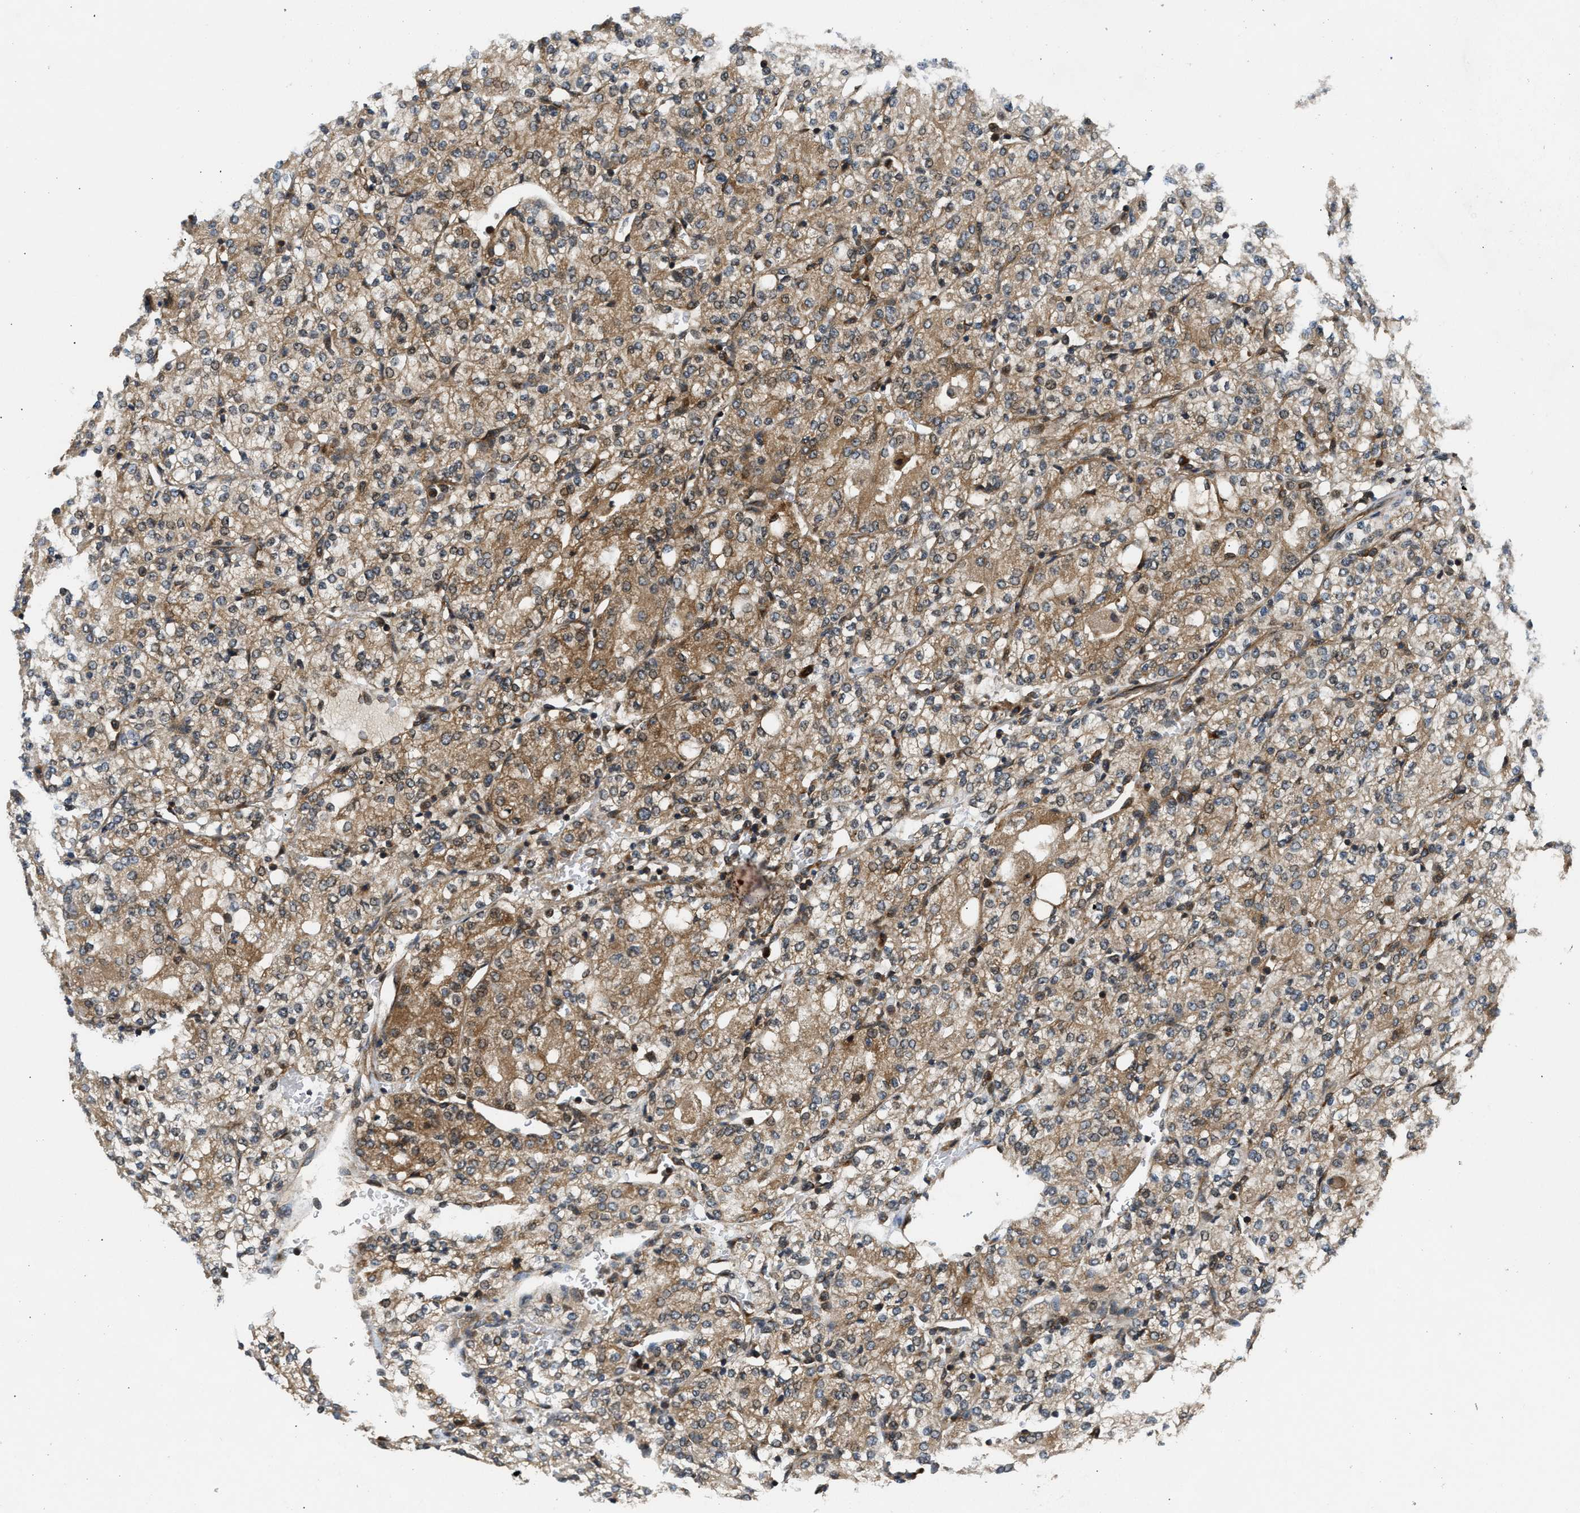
{"staining": {"intensity": "moderate", "quantity": ">75%", "location": "cytoplasmic/membranous"}, "tissue": "renal cancer", "cell_type": "Tumor cells", "image_type": "cancer", "snomed": [{"axis": "morphology", "description": "Adenocarcinoma, NOS"}, {"axis": "topography", "description": "Kidney"}], "caption": "Immunohistochemical staining of adenocarcinoma (renal) demonstrates moderate cytoplasmic/membranous protein staining in about >75% of tumor cells.", "gene": "PNPLA8", "patient": {"sex": "male", "age": 77}}